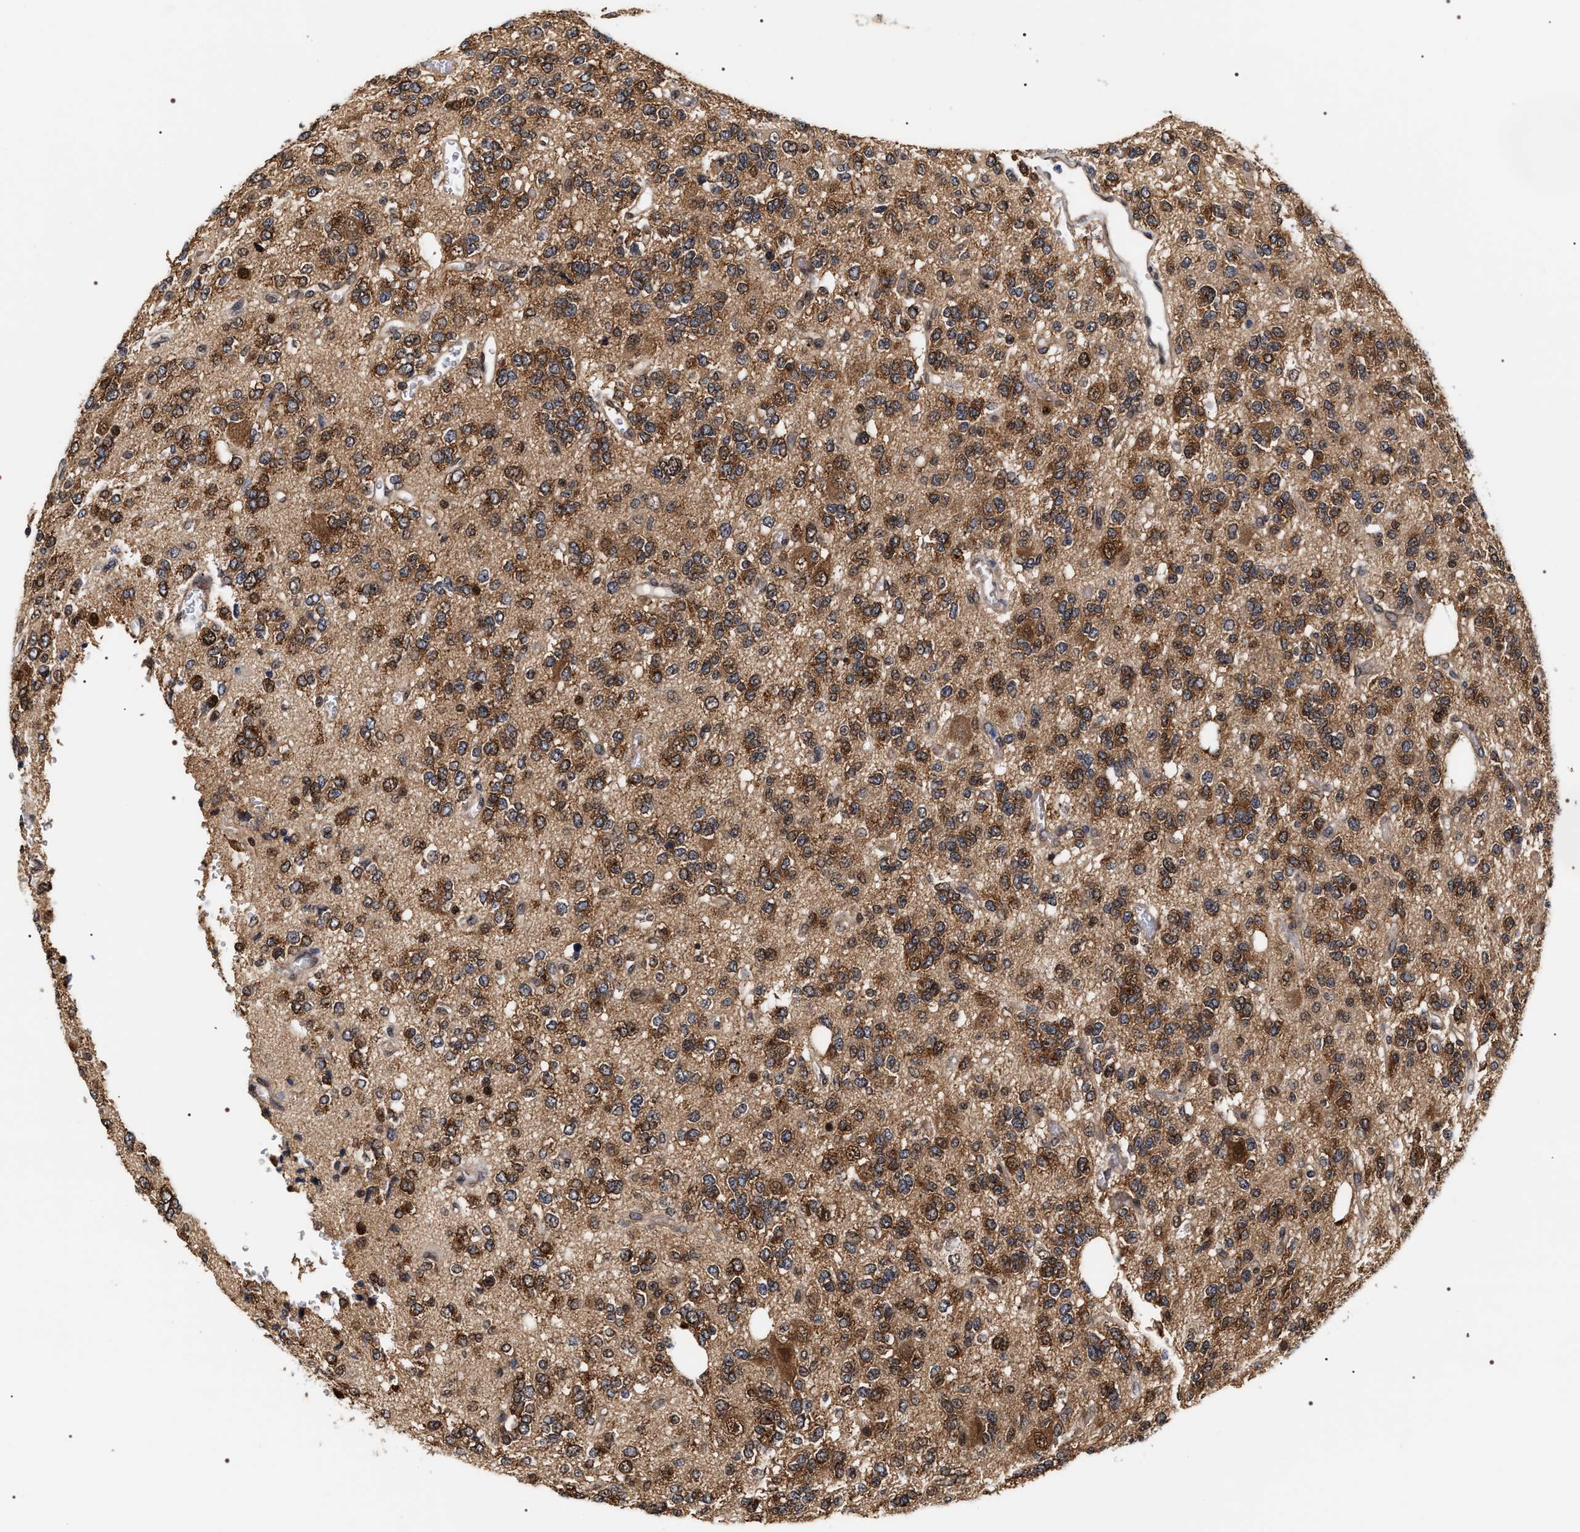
{"staining": {"intensity": "strong", "quantity": ">75%", "location": "cytoplasmic/membranous,nuclear"}, "tissue": "glioma", "cell_type": "Tumor cells", "image_type": "cancer", "snomed": [{"axis": "morphology", "description": "Glioma, malignant, Low grade"}, {"axis": "topography", "description": "Brain"}], "caption": "IHC image of neoplastic tissue: human glioma stained using IHC shows high levels of strong protein expression localized specifically in the cytoplasmic/membranous and nuclear of tumor cells, appearing as a cytoplasmic/membranous and nuclear brown color.", "gene": "BAG6", "patient": {"sex": "male", "age": 38}}